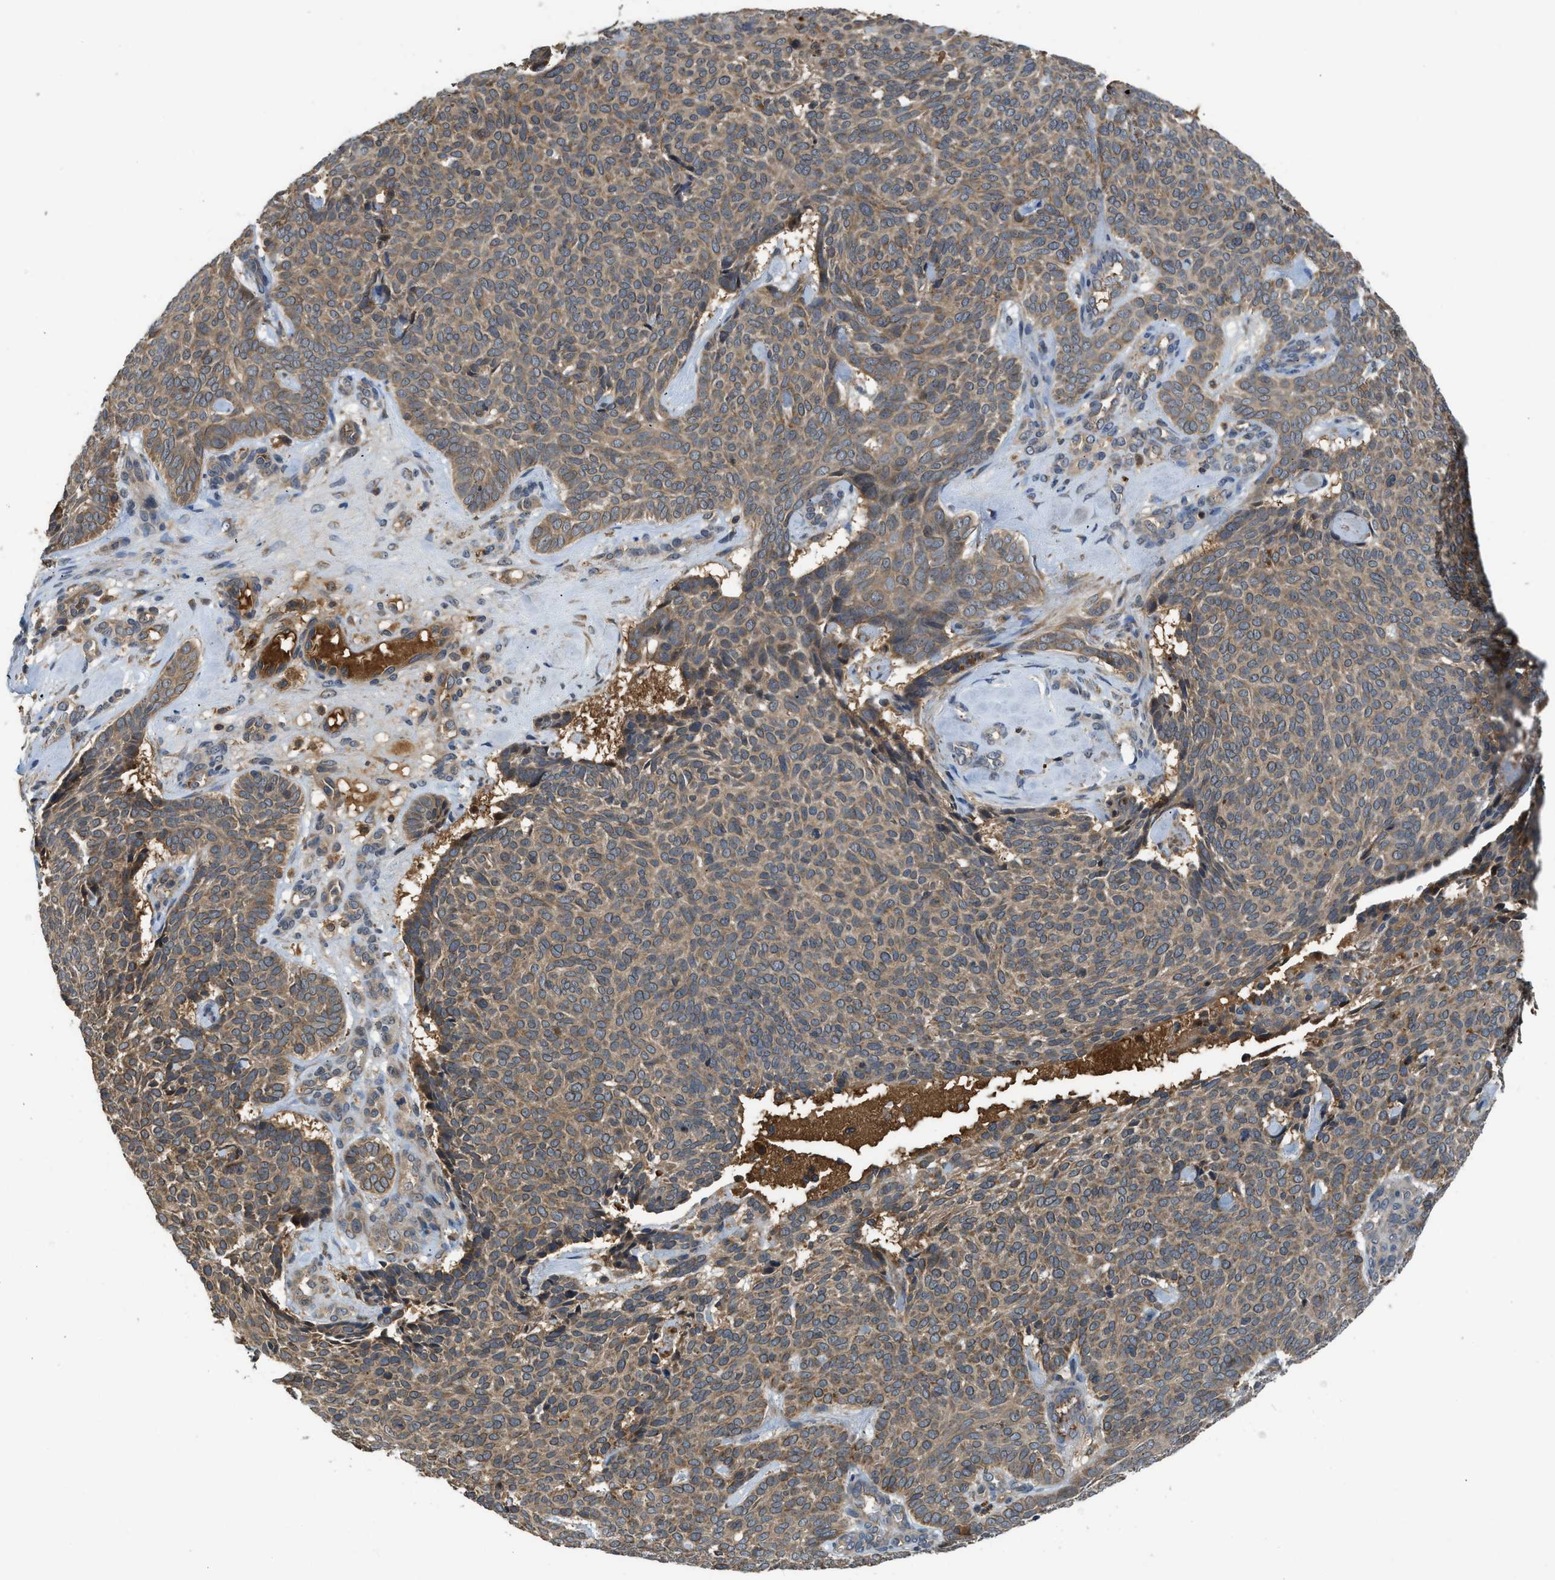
{"staining": {"intensity": "moderate", "quantity": ">75%", "location": "cytoplasmic/membranous"}, "tissue": "skin cancer", "cell_type": "Tumor cells", "image_type": "cancer", "snomed": [{"axis": "morphology", "description": "Basal cell carcinoma"}, {"axis": "topography", "description": "Skin"}], "caption": "Protein expression analysis of skin cancer (basal cell carcinoma) demonstrates moderate cytoplasmic/membranous expression in about >75% of tumor cells.", "gene": "PAFAH2", "patient": {"sex": "male", "age": 61}}